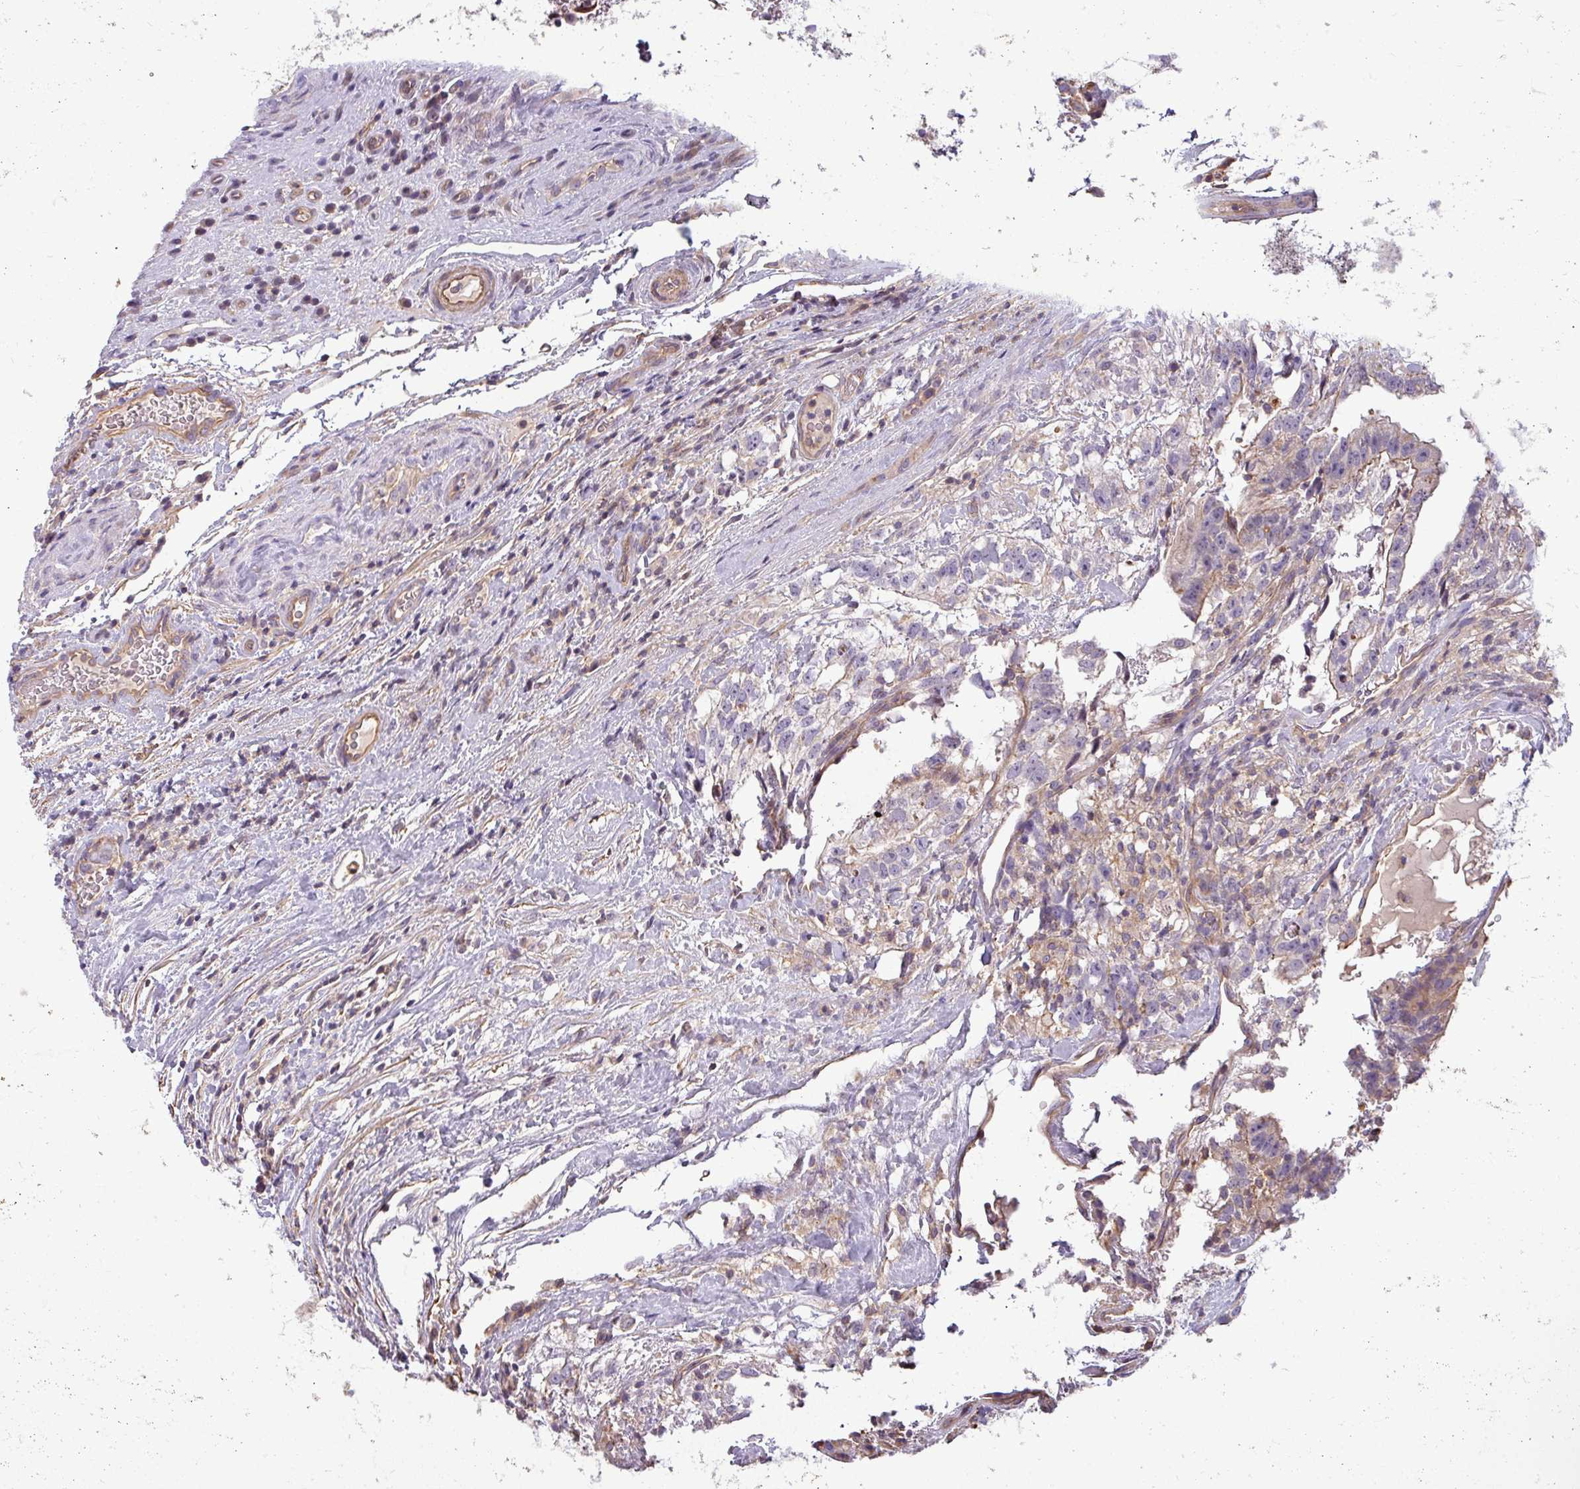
{"staining": {"intensity": "negative", "quantity": "none", "location": "none"}, "tissue": "testis cancer", "cell_type": "Tumor cells", "image_type": "cancer", "snomed": [{"axis": "morphology", "description": "Seminoma, NOS"}, {"axis": "morphology", "description": "Carcinoma, Embryonal, NOS"}, {"axis": "topography", "description": "Testis"}], "caption": "An image of human embryonal carcinoma (testis) is negative for staining in tumor cells.", "gene": "ZNF835", "patient": {"sex": "male", "age": 41}}